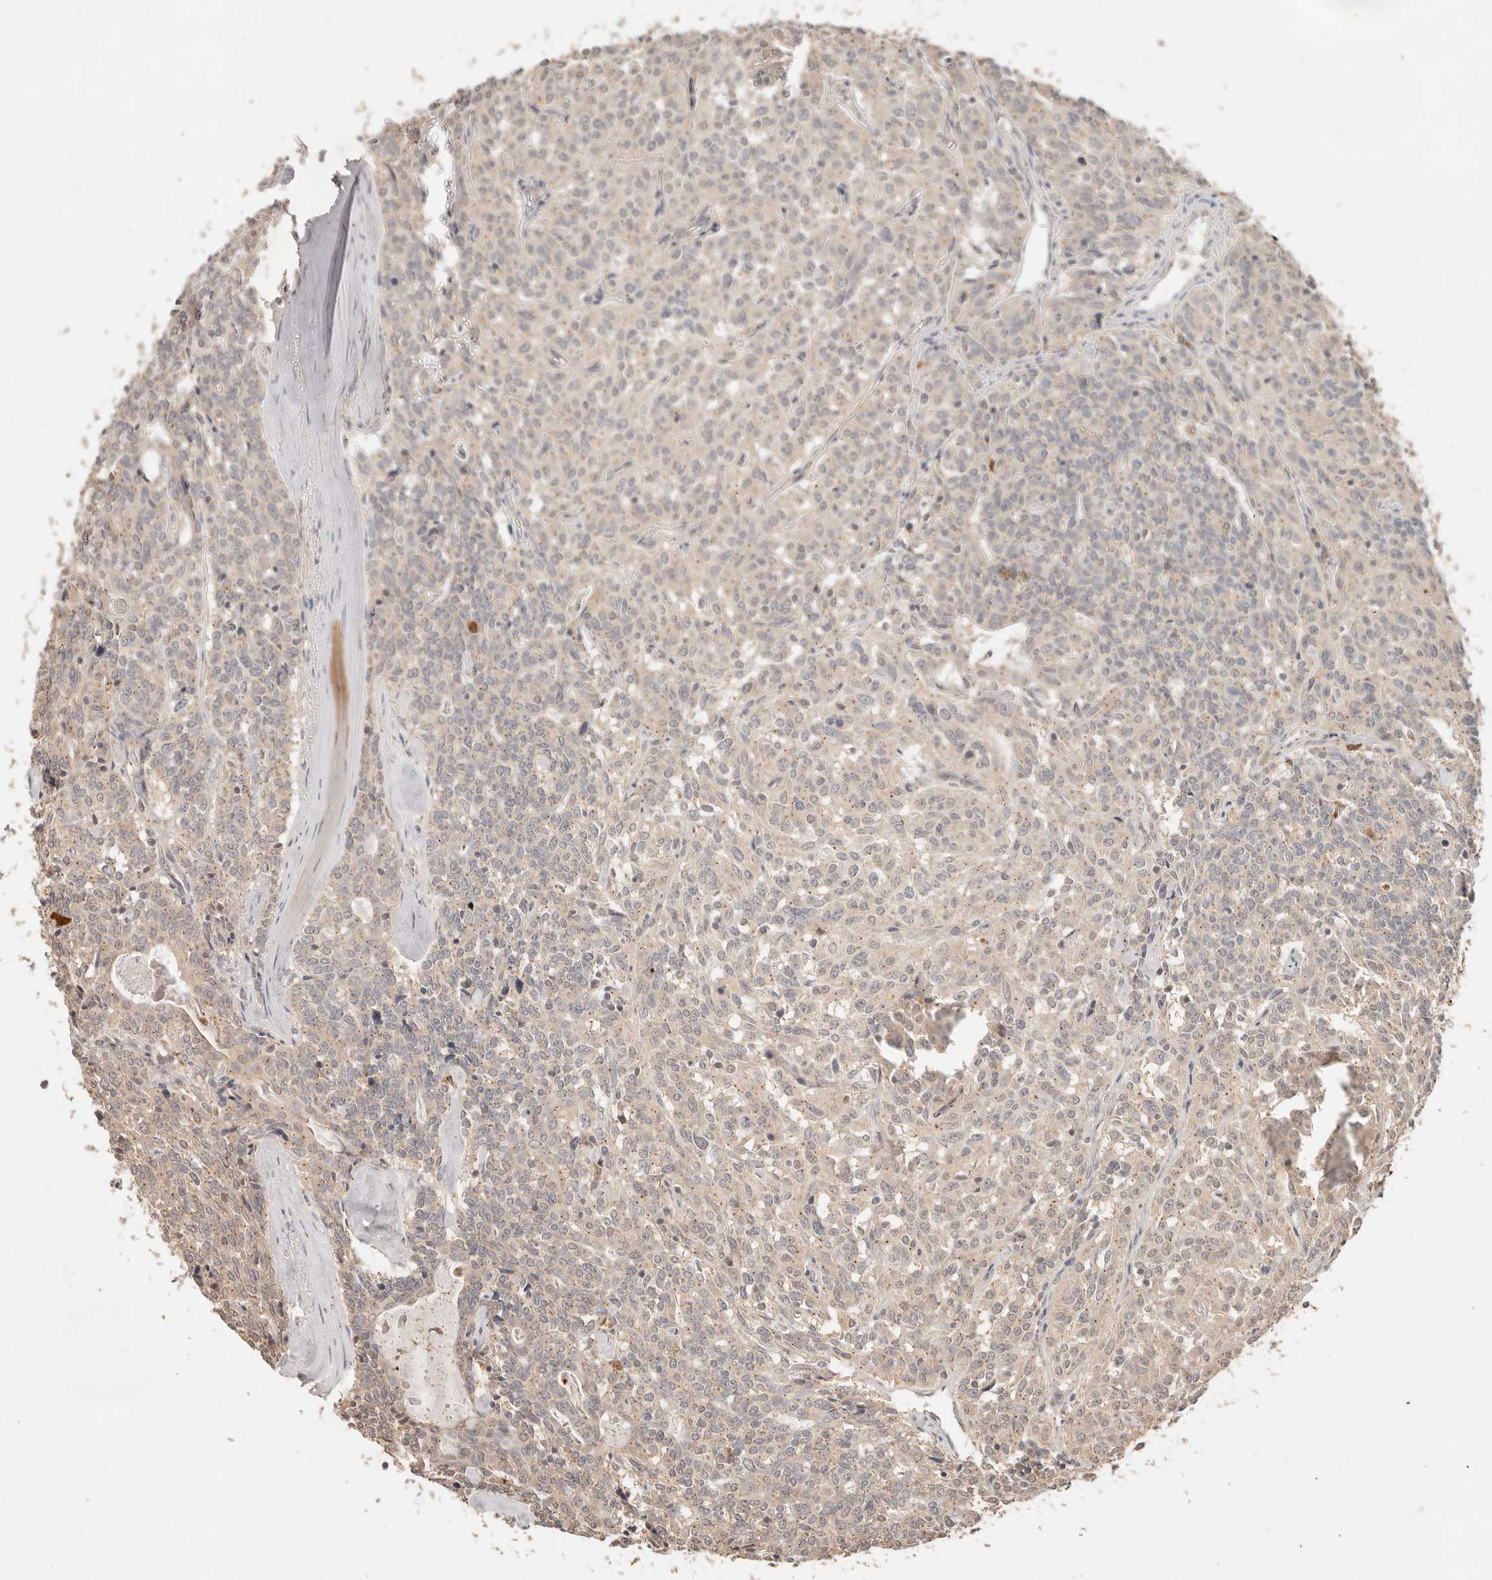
{"staining": {"intensity": "weak", "quantity": "25%-75%", "location": "cytoplasmic/membranous"}, "tissue": "carcinoid", "cell_type": "Tumor cells", "image_type": "cancer", "snomed": [{"axis": "morphology", "description": "Carcinoid, malignant, NOS"}, {"axis": "topography", "description": "Lung"}], "caption": "Weak cytoplasmic/membranous staining is present in about 25%-75% of tumor cells in malignant carcinoid.", "gene": "LMO4", "patient": {"sex": "female", "age": 46}}